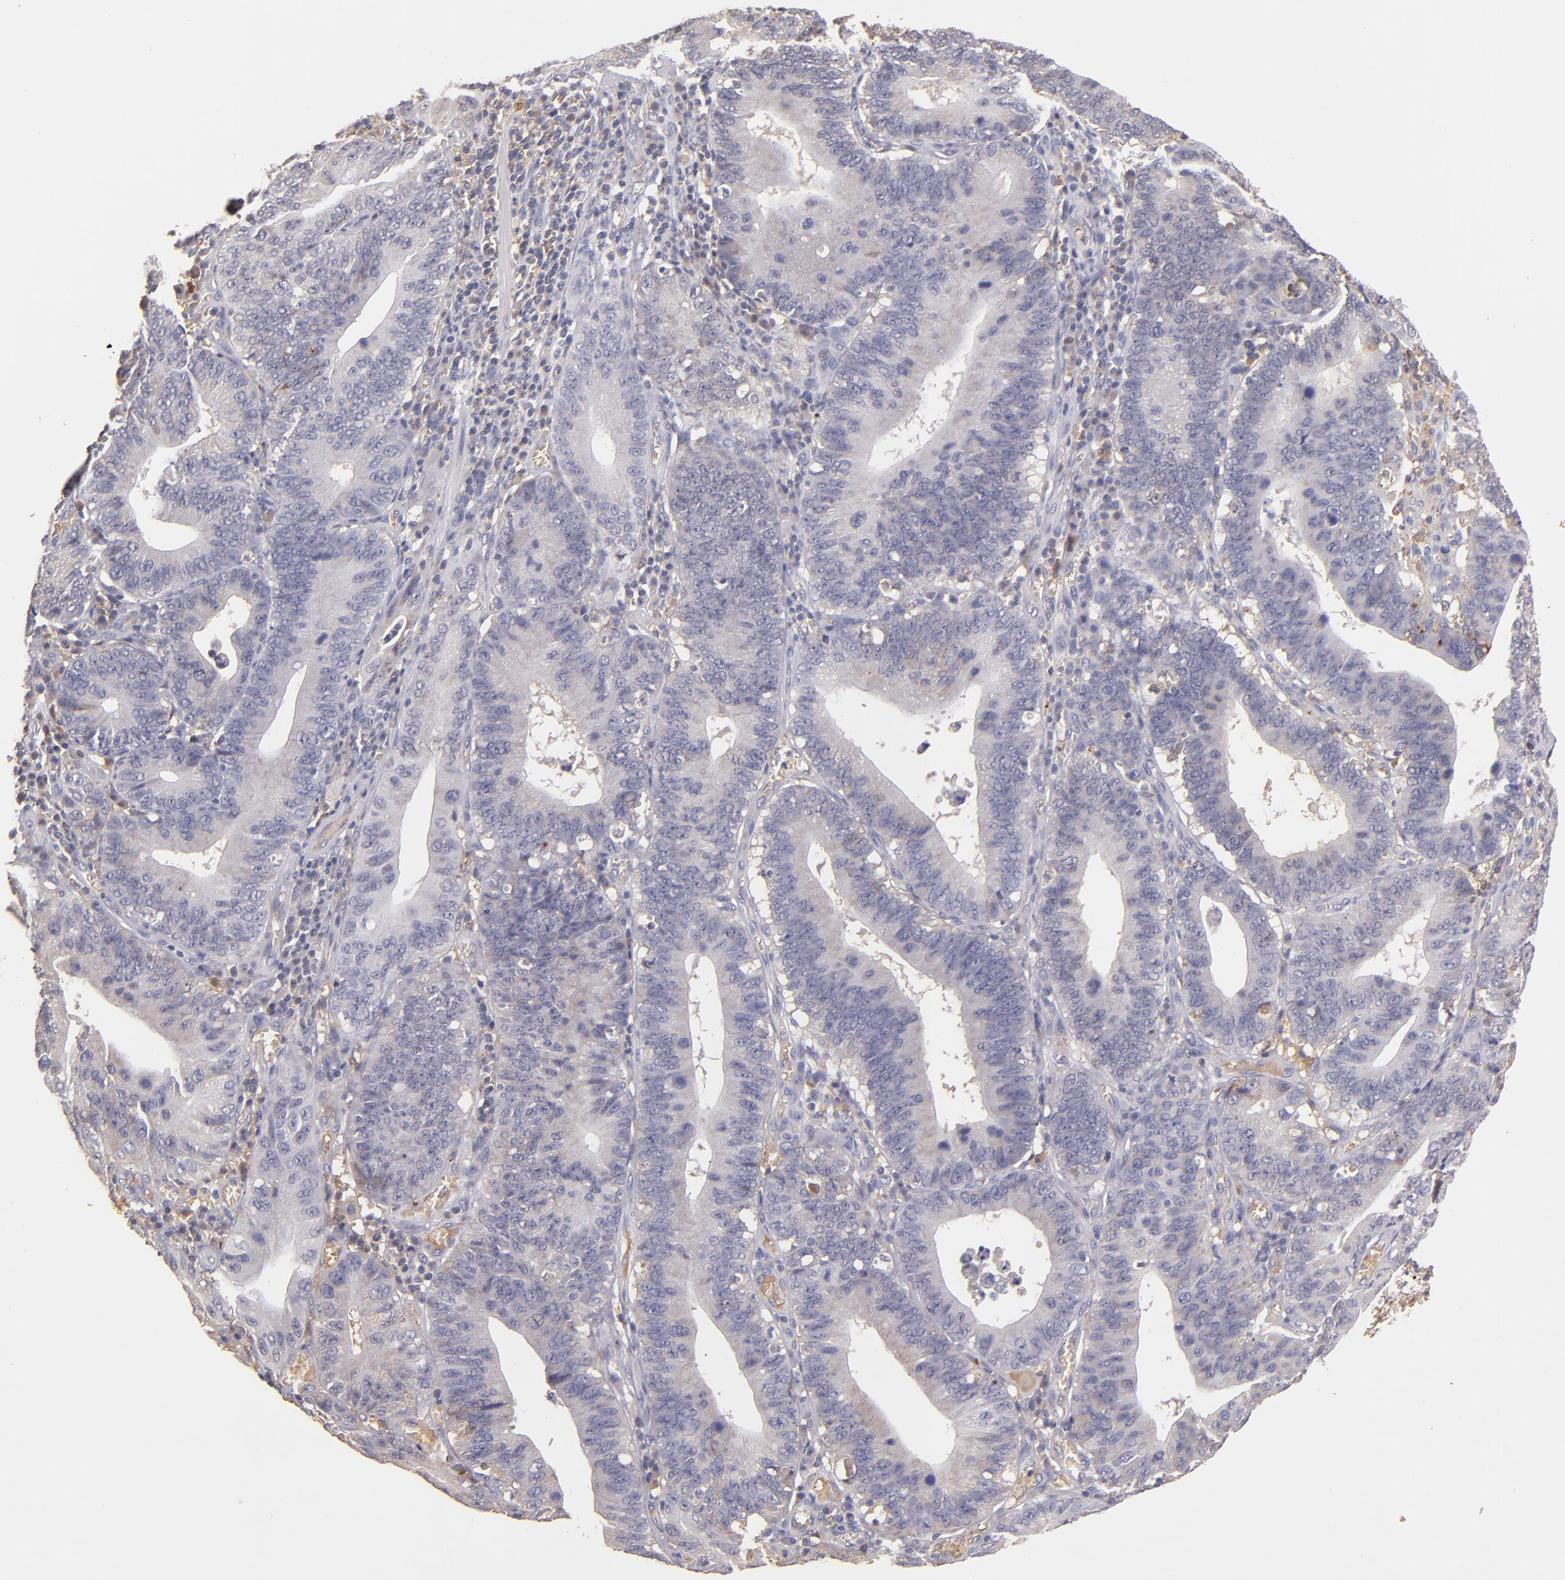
{"staining": {"intensity": "weak", "quantity": "<25%", "location": "cytoplasmic/membranous"}, "tissue": "stomach cancer", "cell_type": "Tumor cells", "image_type": "cancer", "snomed": [{"axis": "morphology", "description": "Adenocarcinoma, NOS"}, {"axis": "topography", "description": "Stomach"}, {"axis": "topography", "description": "Gastric cardia"}], "caption": "DAB (3,3'-diaminobenzidine) immunohistochemical staining of human adenocarcinoma (stomach) shows no significant expression in tumor cells.", "gene": "SERPINC1", "patient": {"sex": "male", "age": 59}}